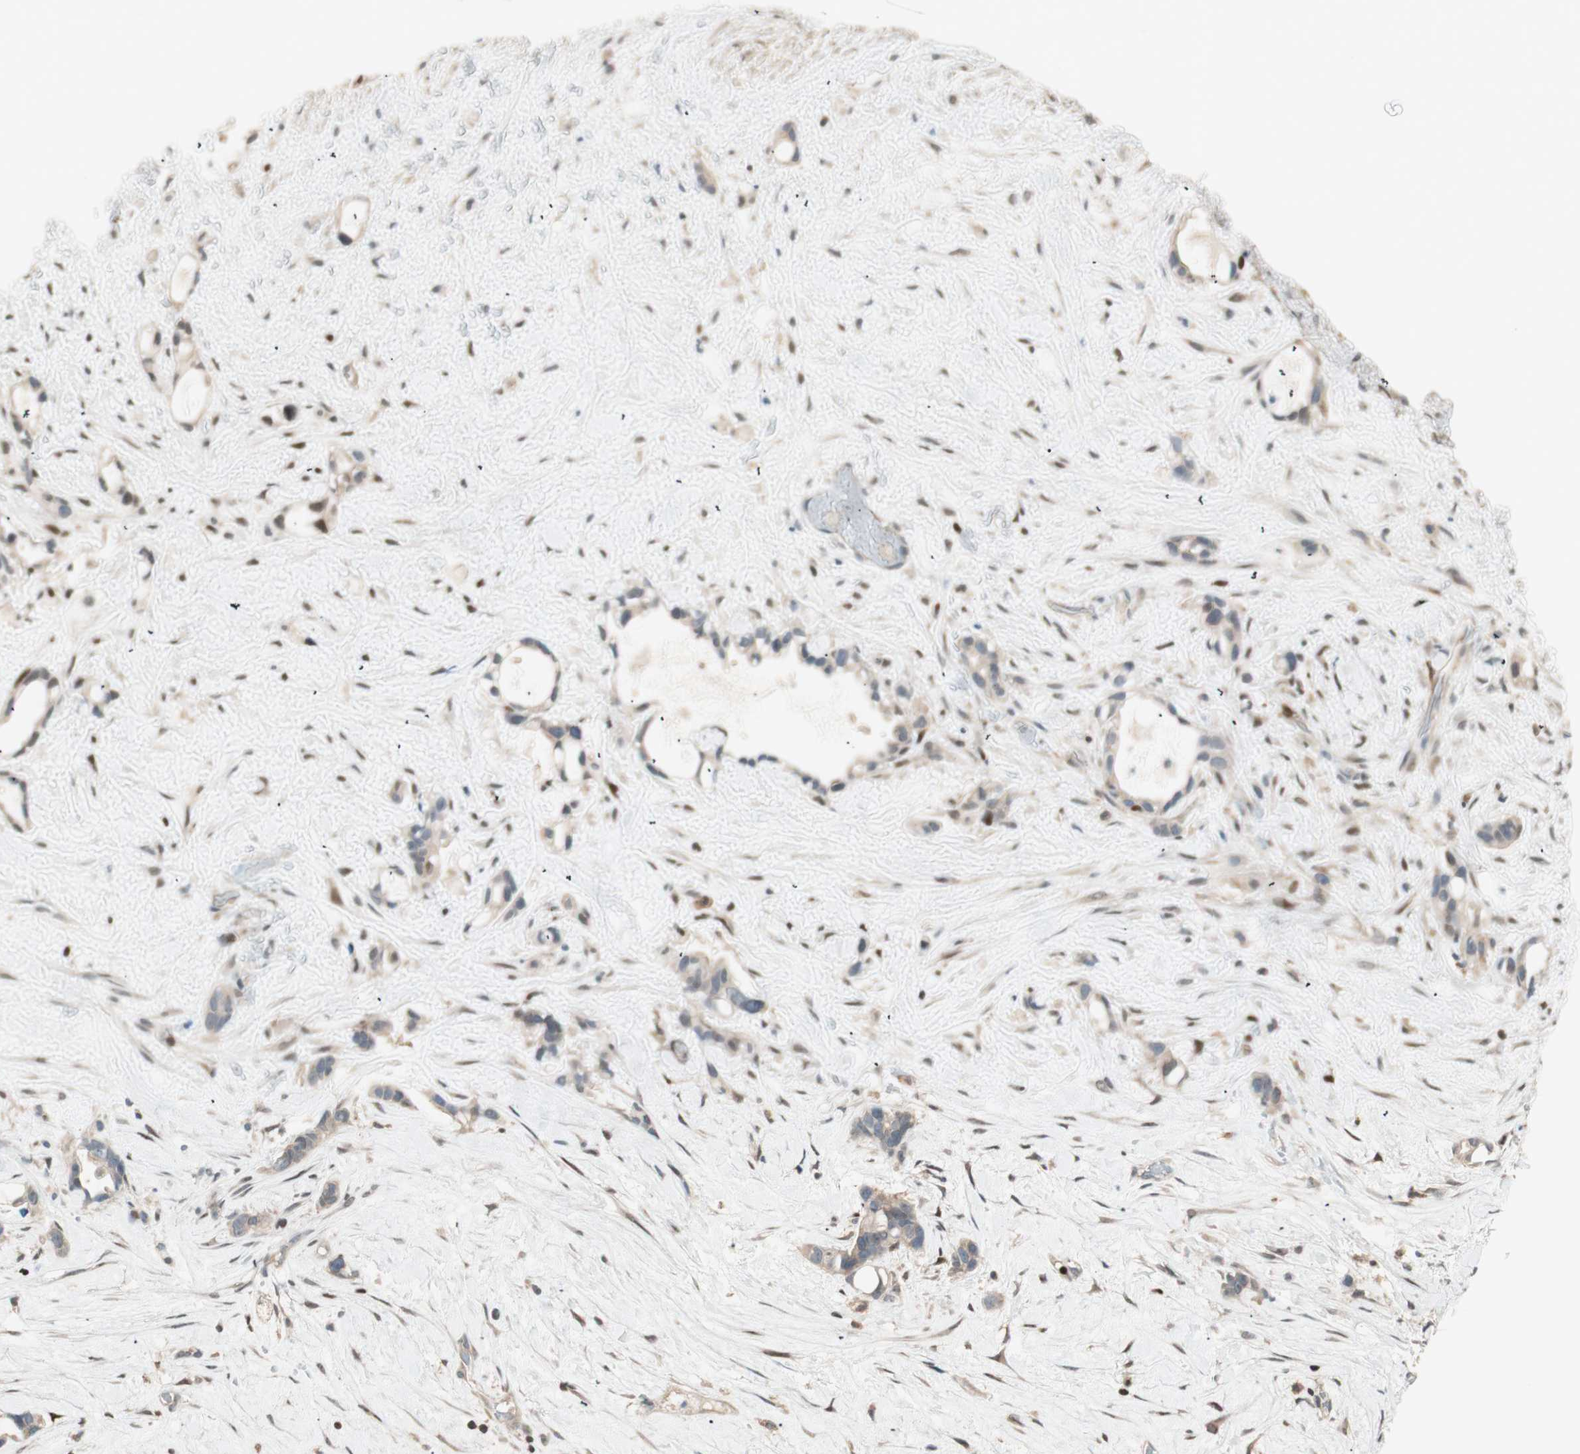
{"staining": {"intensity": "weak", "quantity": "25%-75%", "location": "cytoplasmic/membranous"}, "tissue": "liver cancer", "cell_type": "Tumor cells", "image_type": "cancer", "snomed": [{"axis": "morphology", "description": "Cholangiocarcinoma"}, {"axis": "topography", "description": "Liver"}], "caption": "The histopathology image shows immunohistochemical staining of cholangiocarcinoma (liver). There is weak cytoplasmic/membranous positivity is seen in approximately 25%-75% of tumor cells.", "gene": "BIN1", "patient": {"sex": "female", "age": 65}}